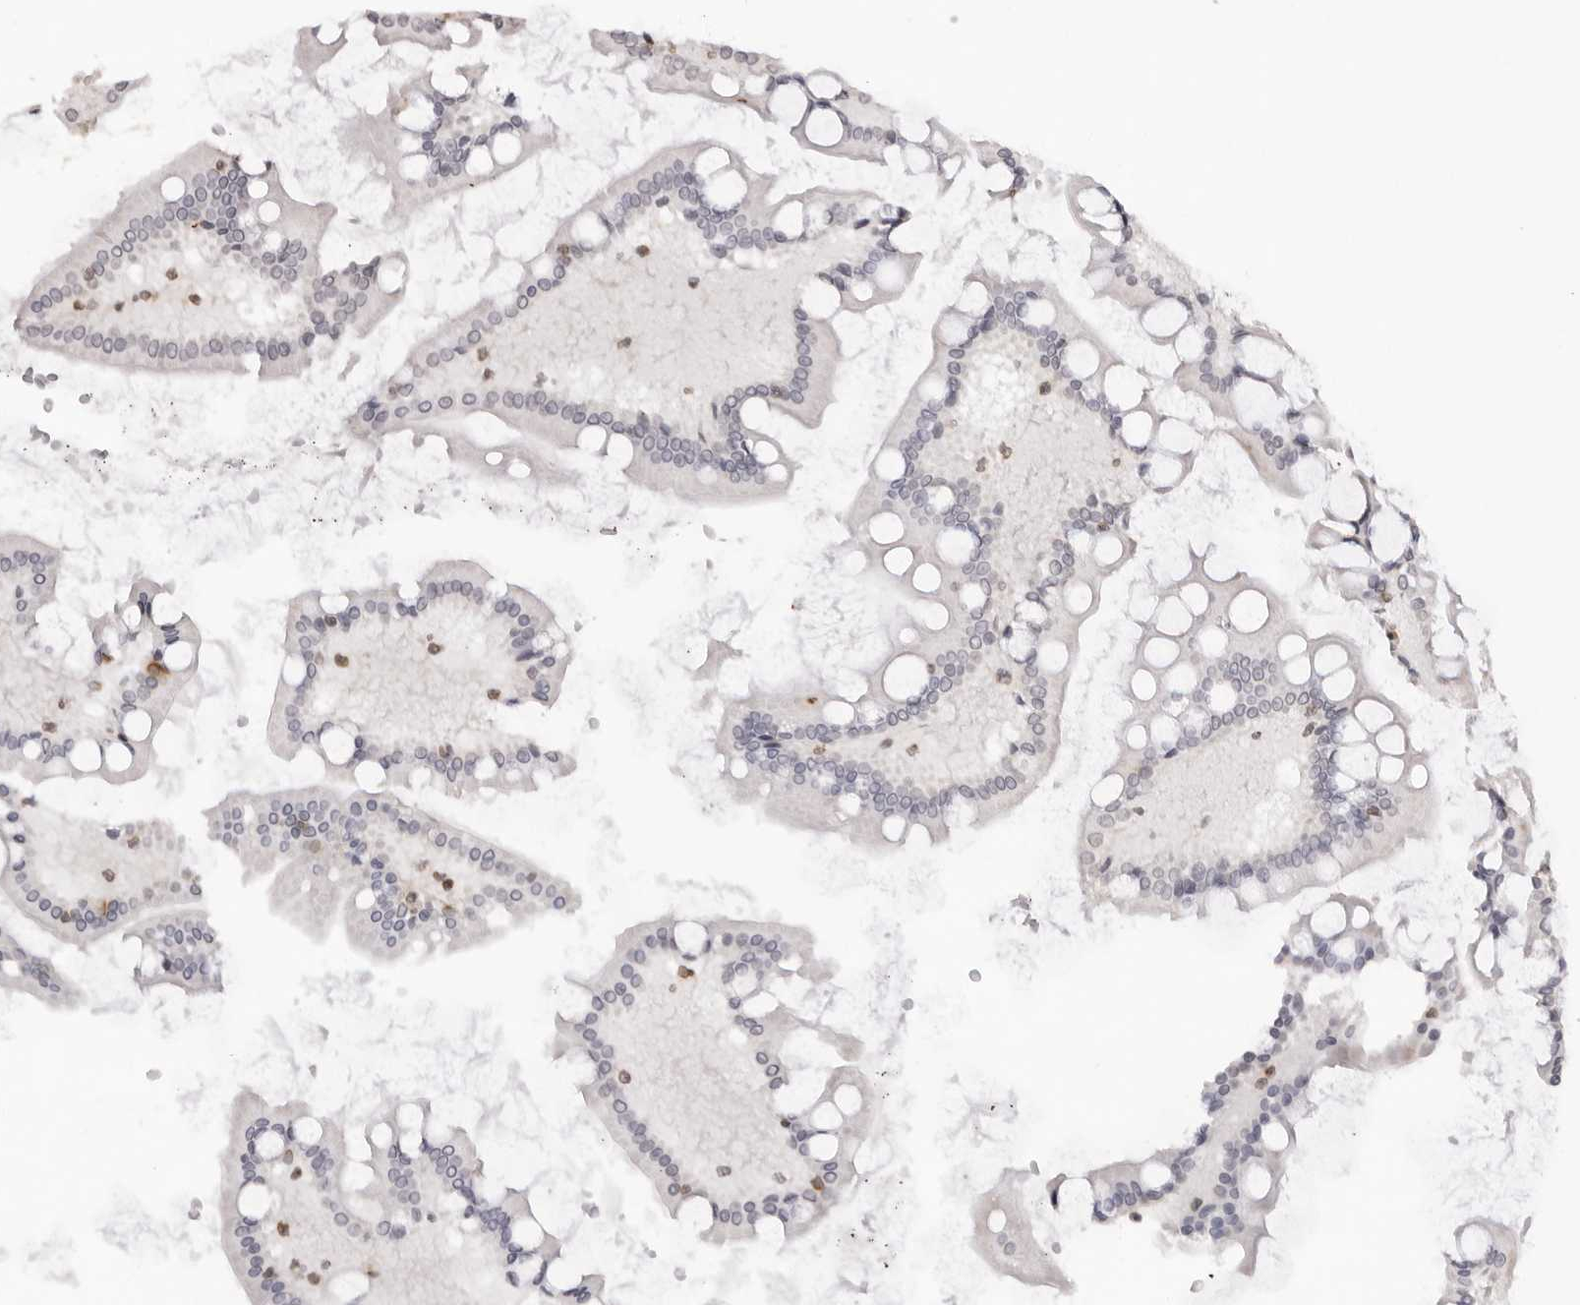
{"staining": {"intensity": "negative", "quantity": "none", "location": "none"}, "tissue": "small intestine", "cell_type": "Glandular cells", "image_type": "normal", "snomed": [{"axis": "morphology", "description": "Normal tissue, NOS"}, {"axis": "topography", "description": "Small intestine"}], "caption": "Normal small intestine was stained to show a protein in brown. There is no significant positivity in glandular cells.", "gene": "DYNLT5", "patient": {"sex": "male", "age": 41}}